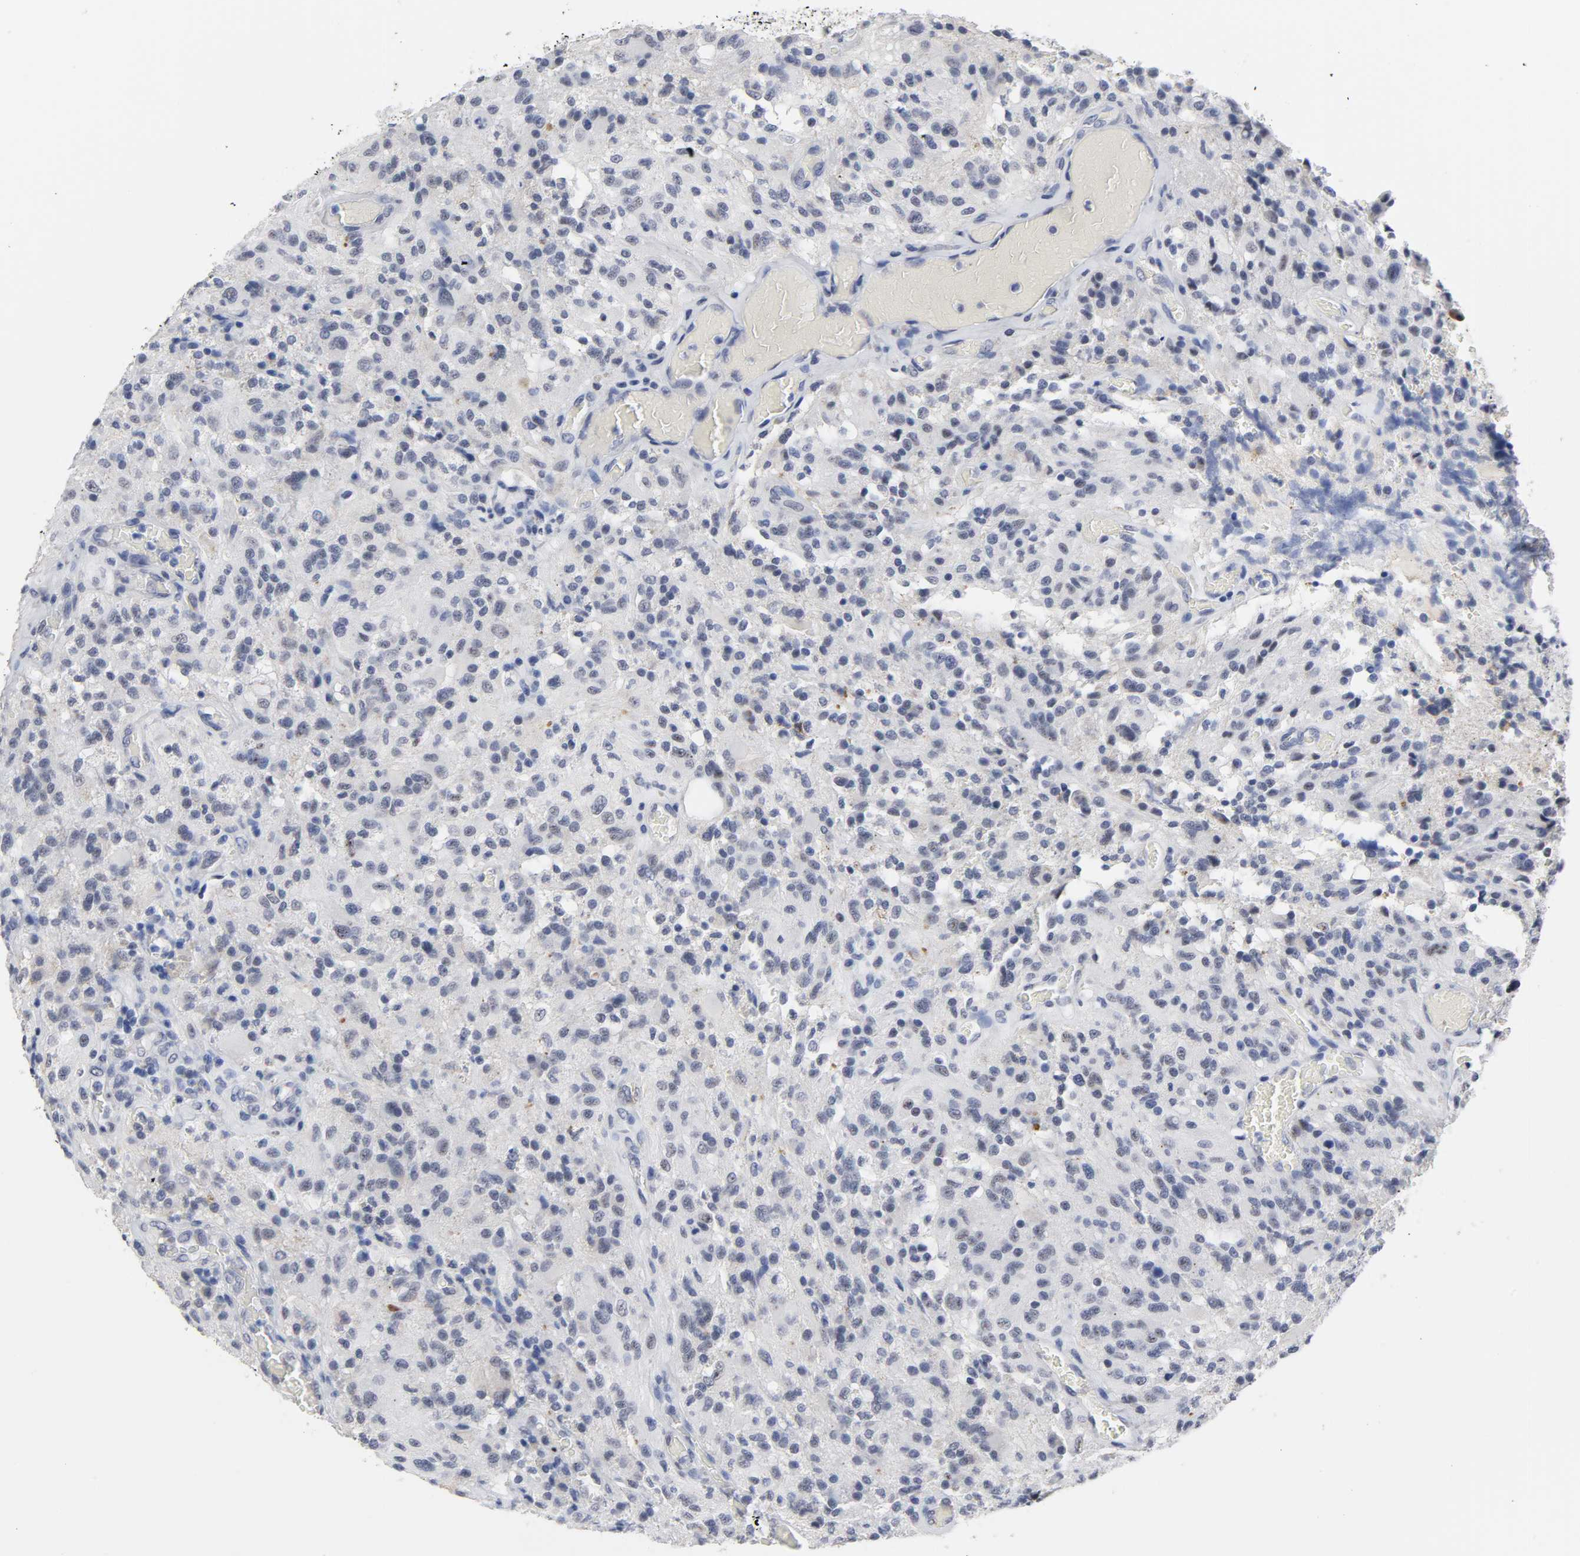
{"staining": {"intensity": "negative", "quantity": "none", "location": "none"}, "tissue": "glioma", "cell_type": "Tumor cells", "image_type": "cancer", "snomed": [{"axis": "morphology", "description": "Normal tissue, NOS"}, {"axis": "morphology", "description": "Glioma, malignant, High grade"}, {"axis": "topography", "description": "Cerebral cortex"}], "caption": "This is an immunohistochemistry histopathology image of malignant high-grade glioma. There is no staining in tumor cells.", "gene": "GRHL2", "patient": {"sex": "male", "age": 56}}